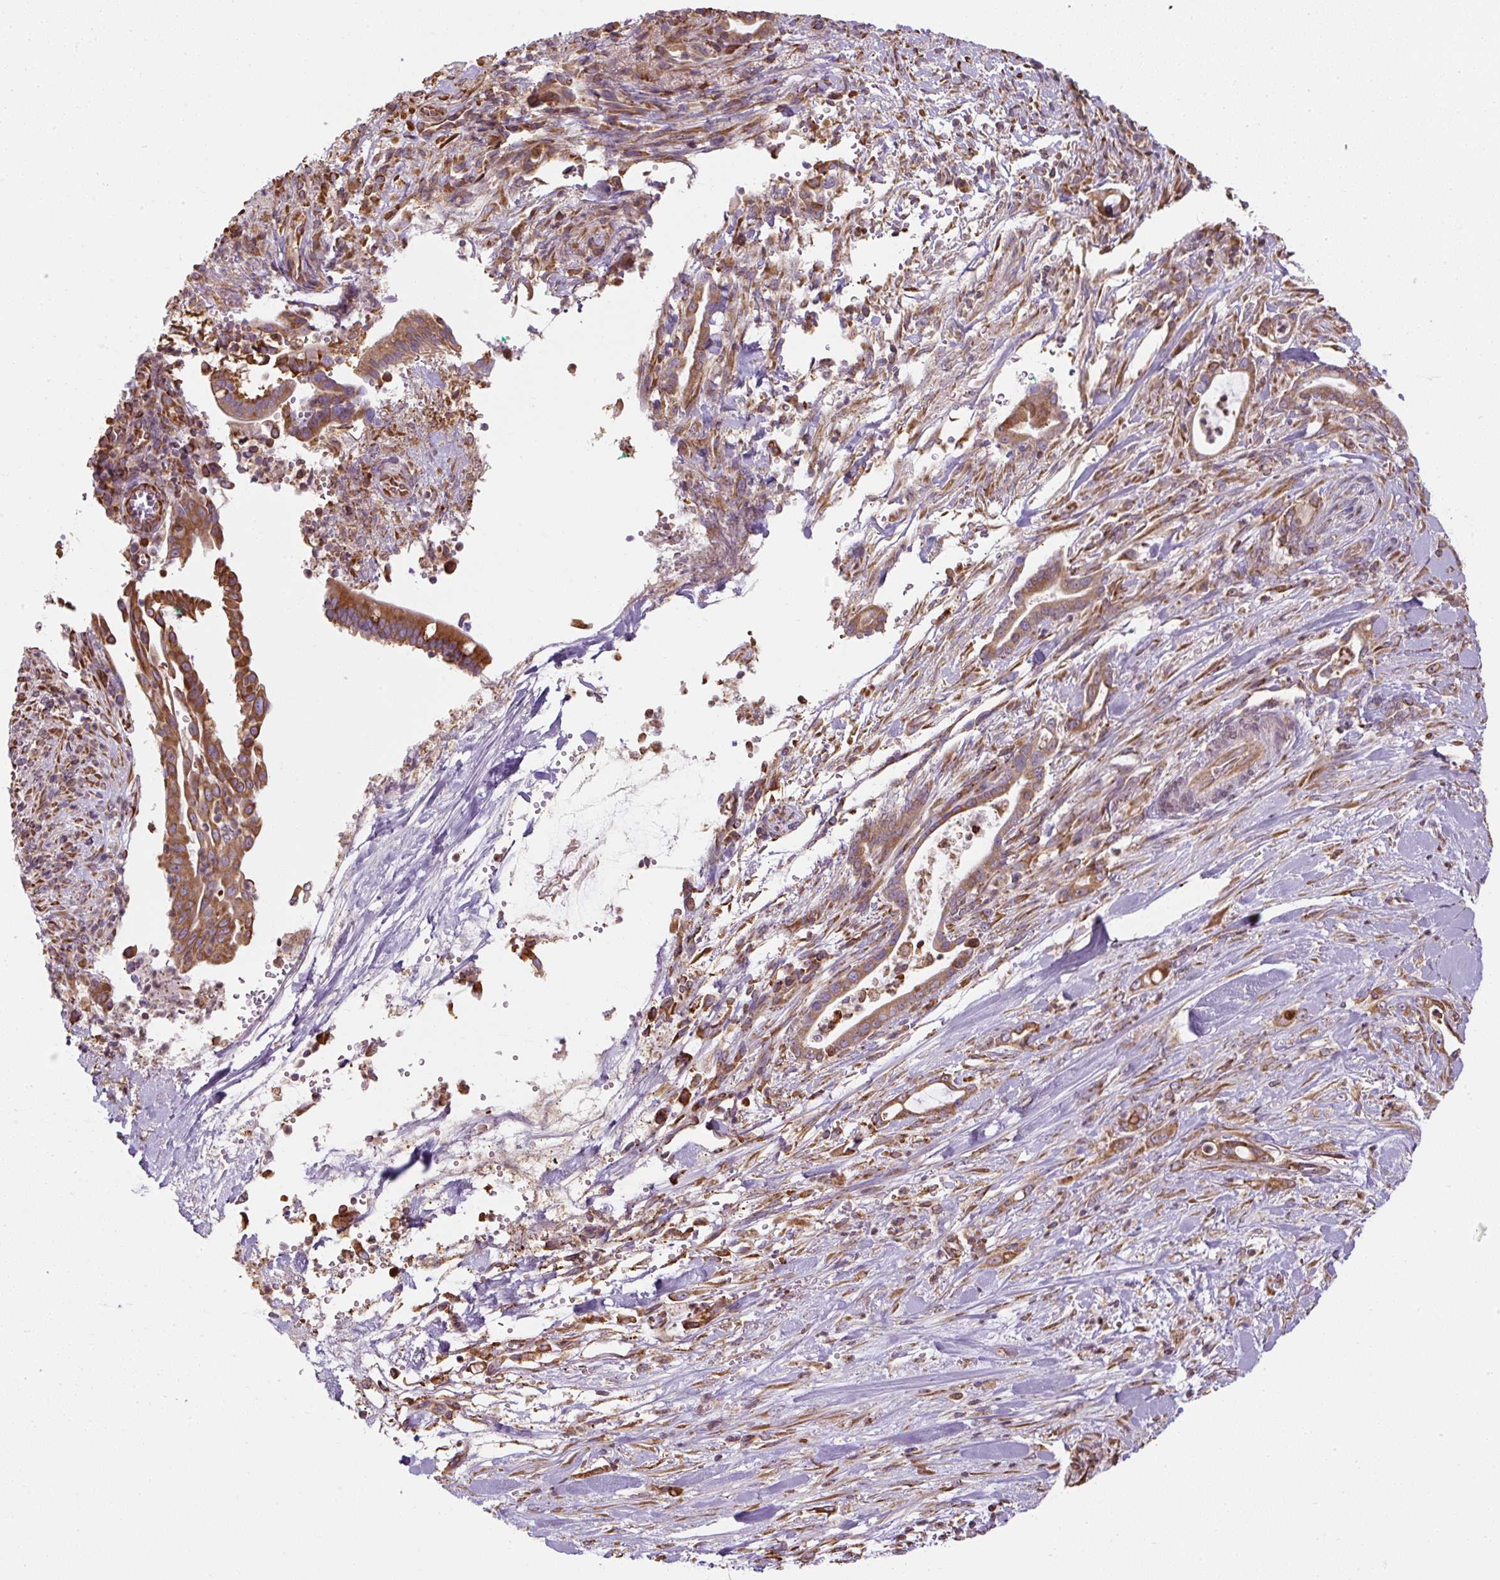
{"staining": {"intensity": "moderate", "quantity": ">75%", "location": "cytoplasmic/membranous"}, "tissue": "pancreatic cancer", "cell_type": "Tumor cells", "image_type": "cancer", "snomed": [{"axis": "morphology", "description": "Normal tissue, NOS"}, {"axis": "morphology", "description": "Adenocarcinoma, NOS"}, {"axis": "topography", "description": "Pancreas"}], "caption": "About >75% of tumor cells in human pancreatic cancer demonstrate moderate cytoplasmic/membranous protein positivity as visualized by brown immunohistochemical staining.", "gene": "PRKCSH", "patient": {"sex": "female", "age": 55}}